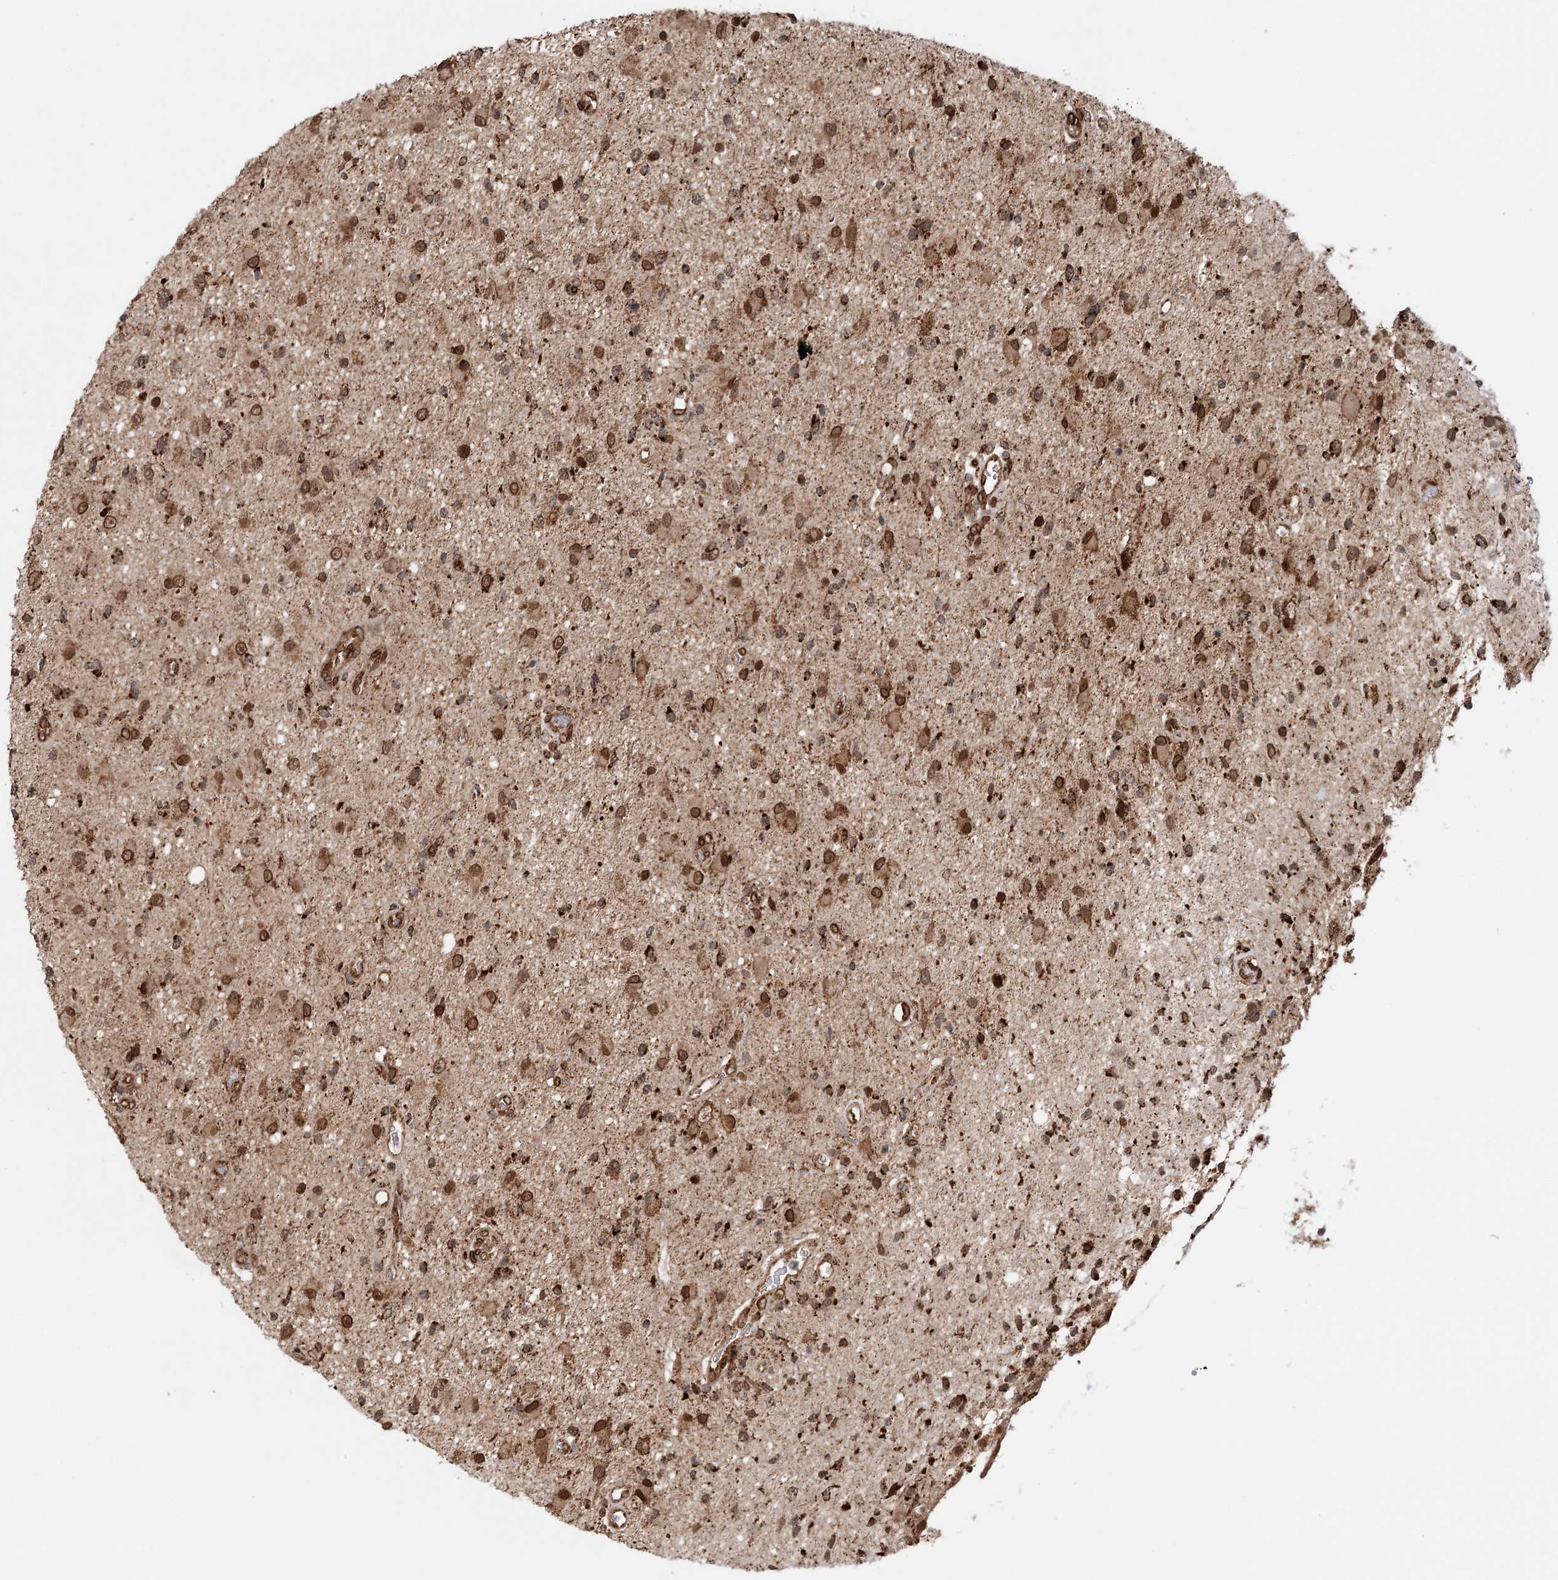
{"staining": {"intensity": "strong", "quantity": "25%-75%", "location": "cytoplasmic/membranous,nuclear"}, "tissue": "glioma", "cell_type": "Tumor cells", "image_type": "cancer", "snomed": [{"axis": "morphology", "description": "Glioma, malignant, High grade"}, {"axis": "topography", "description": "Brain"}], "caption": "This is an image of IHC staining of high-grade glioma (malignant), which shows strong positivity in the cytoplasmic/membranous and nuclear of tumor cells.", "gene": "BCKDHA", "patient": {"sex": "male", "age": 33}}